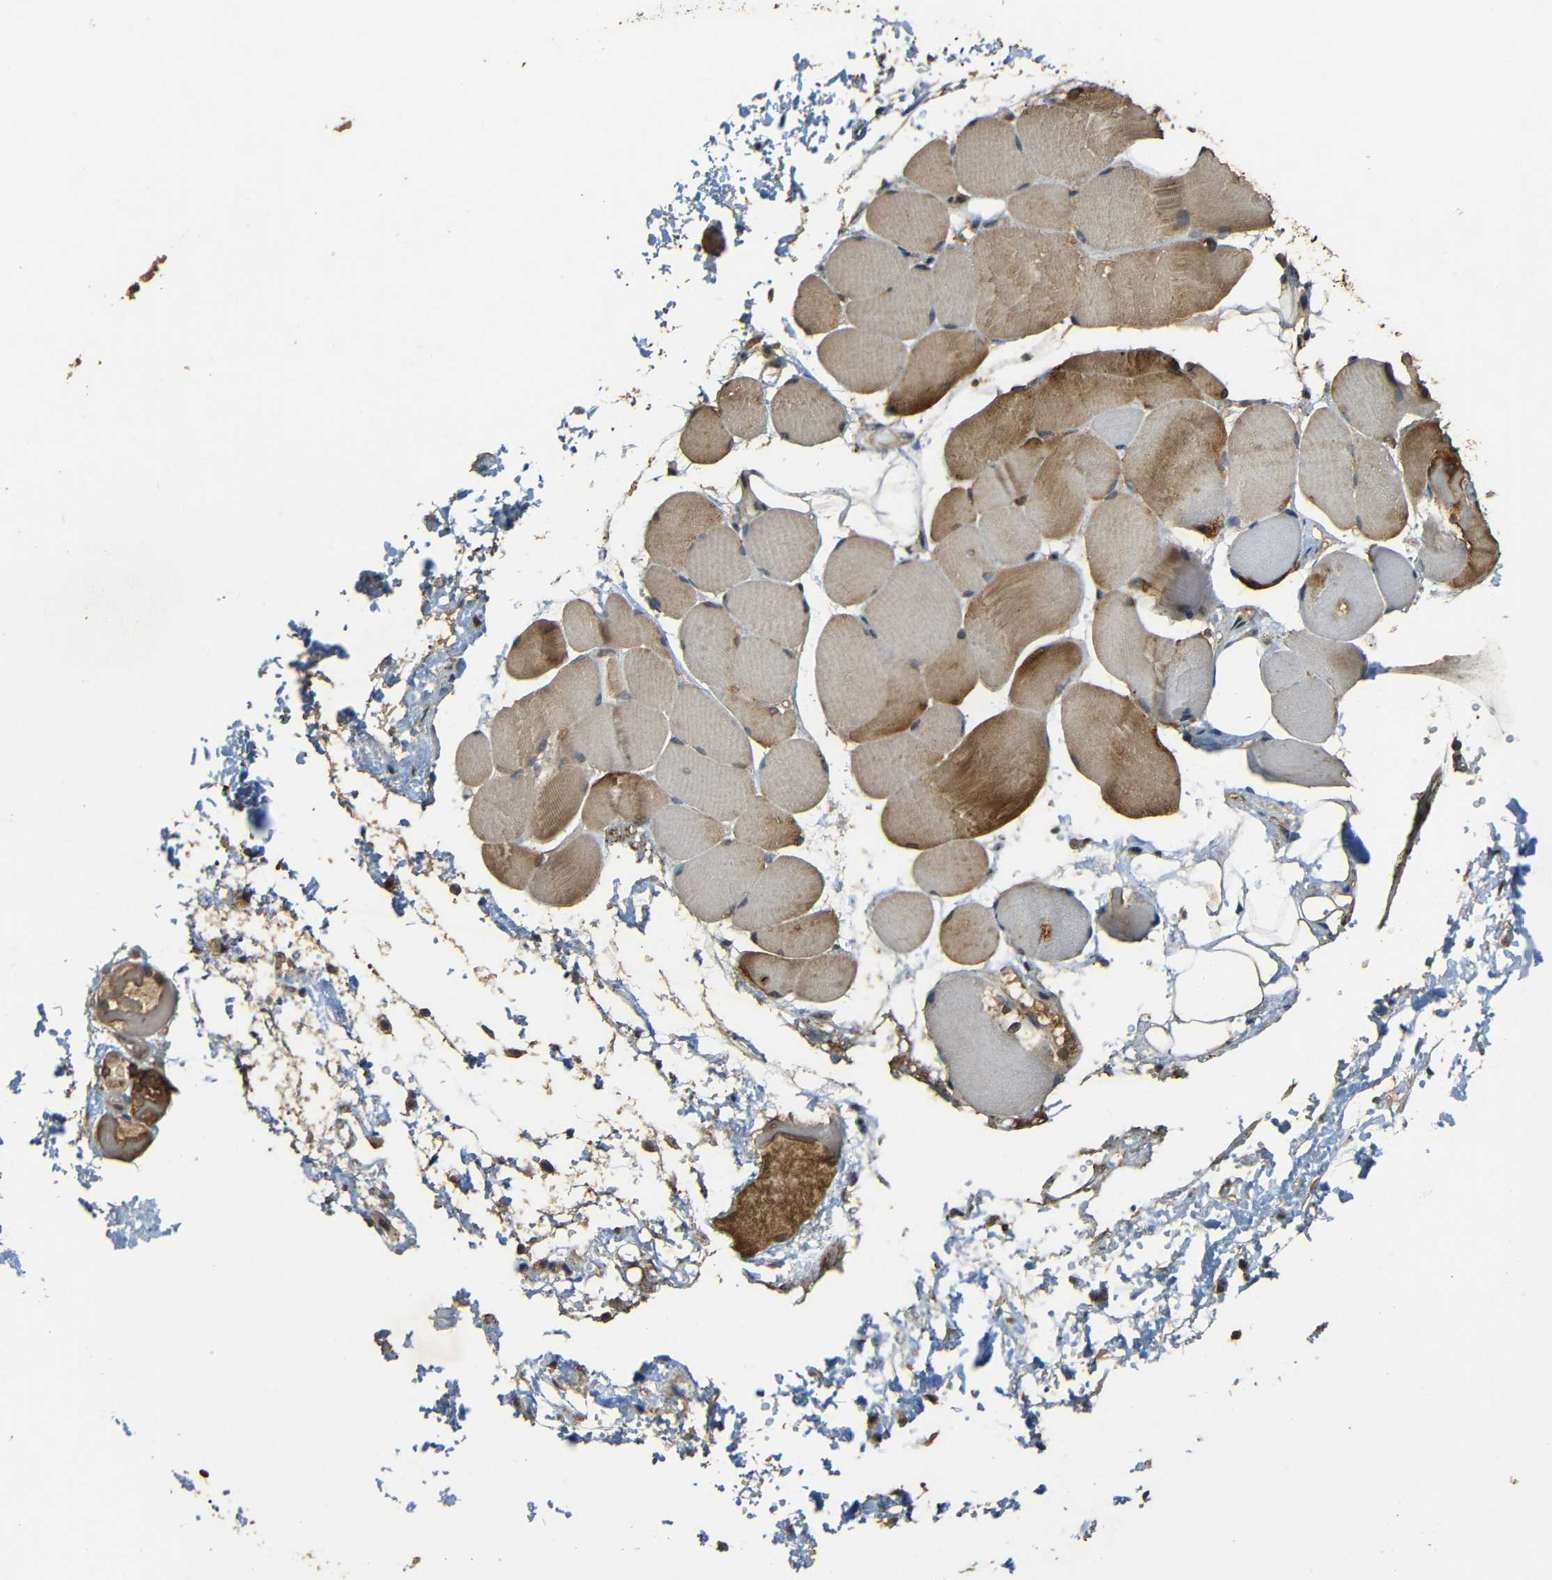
{"staining": {"intensity": "moderate", "quantity": ">75%", "location": "cytoplasmic/membranous"}, "tissue": "adipose tissue", "cell_type": "Adipocytes", "image_type": "normal", "snomed": [{"axis": "morphology", "description": "Normal tissue, NOS"}, {"axis": "morphology", "description": "Inflammation, NOS"}, {"axis": "topography", "description": "Vascular tissue"}, {"axis": "topography", "description": "Salivary gland"}], "caption": "Immunohistochemical staining of benign adipose tissue displays >75% levels of moderate cytoplasmic/membranous protein positivity in approximately >75% of adipocytes. Using DAB (brown) and hematoxylin (blue) stains, captured at high magnification using brightfield microscopy.", "gene": "PDE5A", "patient": {"sex": "female", "age": 75}}